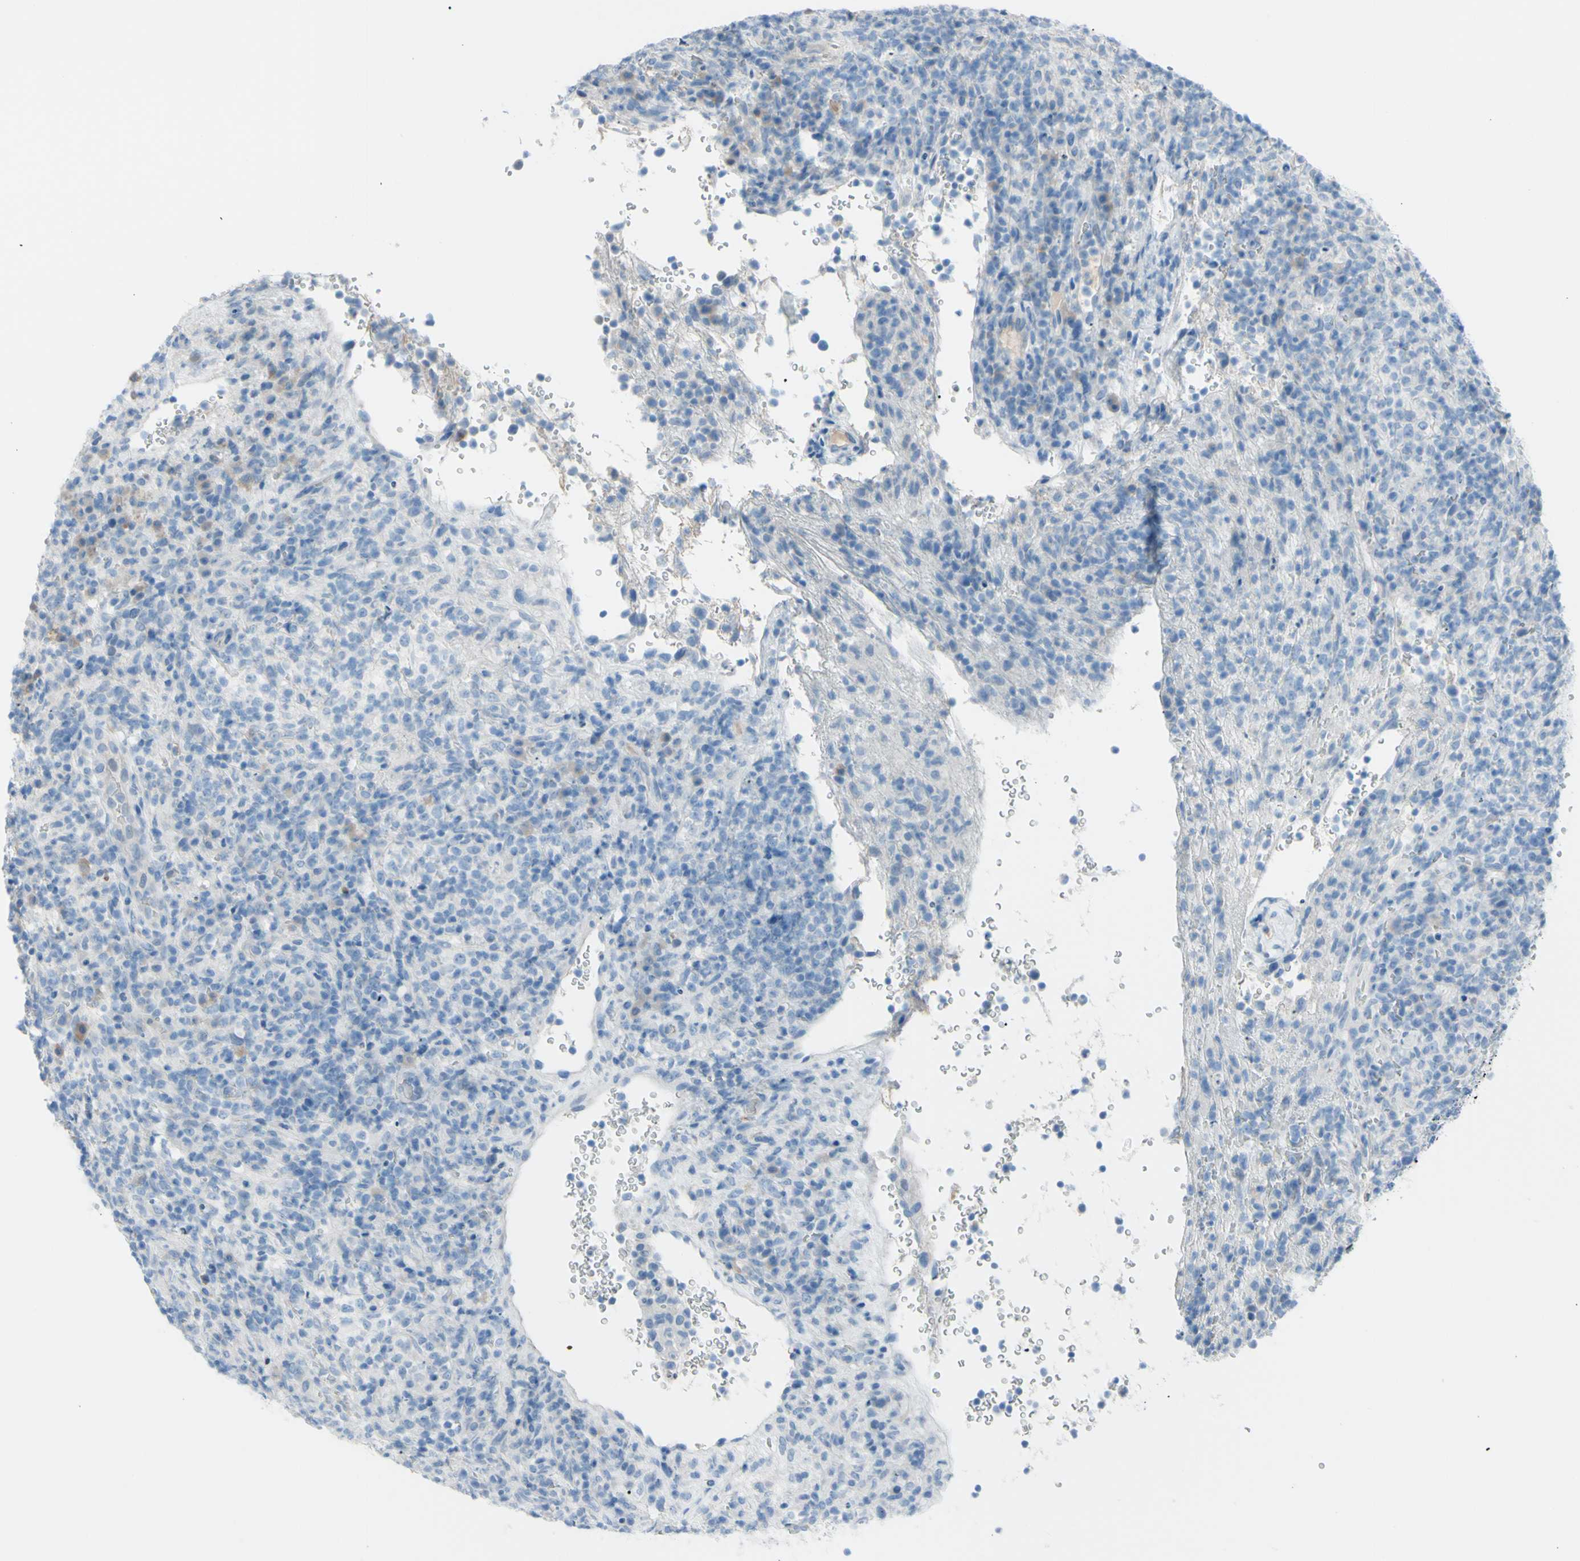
{"staining": {"intensity": "negative", "quantity": "none", "location": "none"}, "tissue": "lymphoma", "cell_type": "Tumor cells", "image_type": "cancer", "snomed": [{"axis": "morphology", "description": "Malignant lymphoma, non-Hodgkin's type, High grade"}, {"axis": "topography", "description": "Lymph node"}], "caption": "Tumor cells are negative for brown protein staining in malignant lymphoma, non-Hodgkin's type (high-grade).", "gene": "TFPI2", "patient": {"sex": "female", "age": 76}}